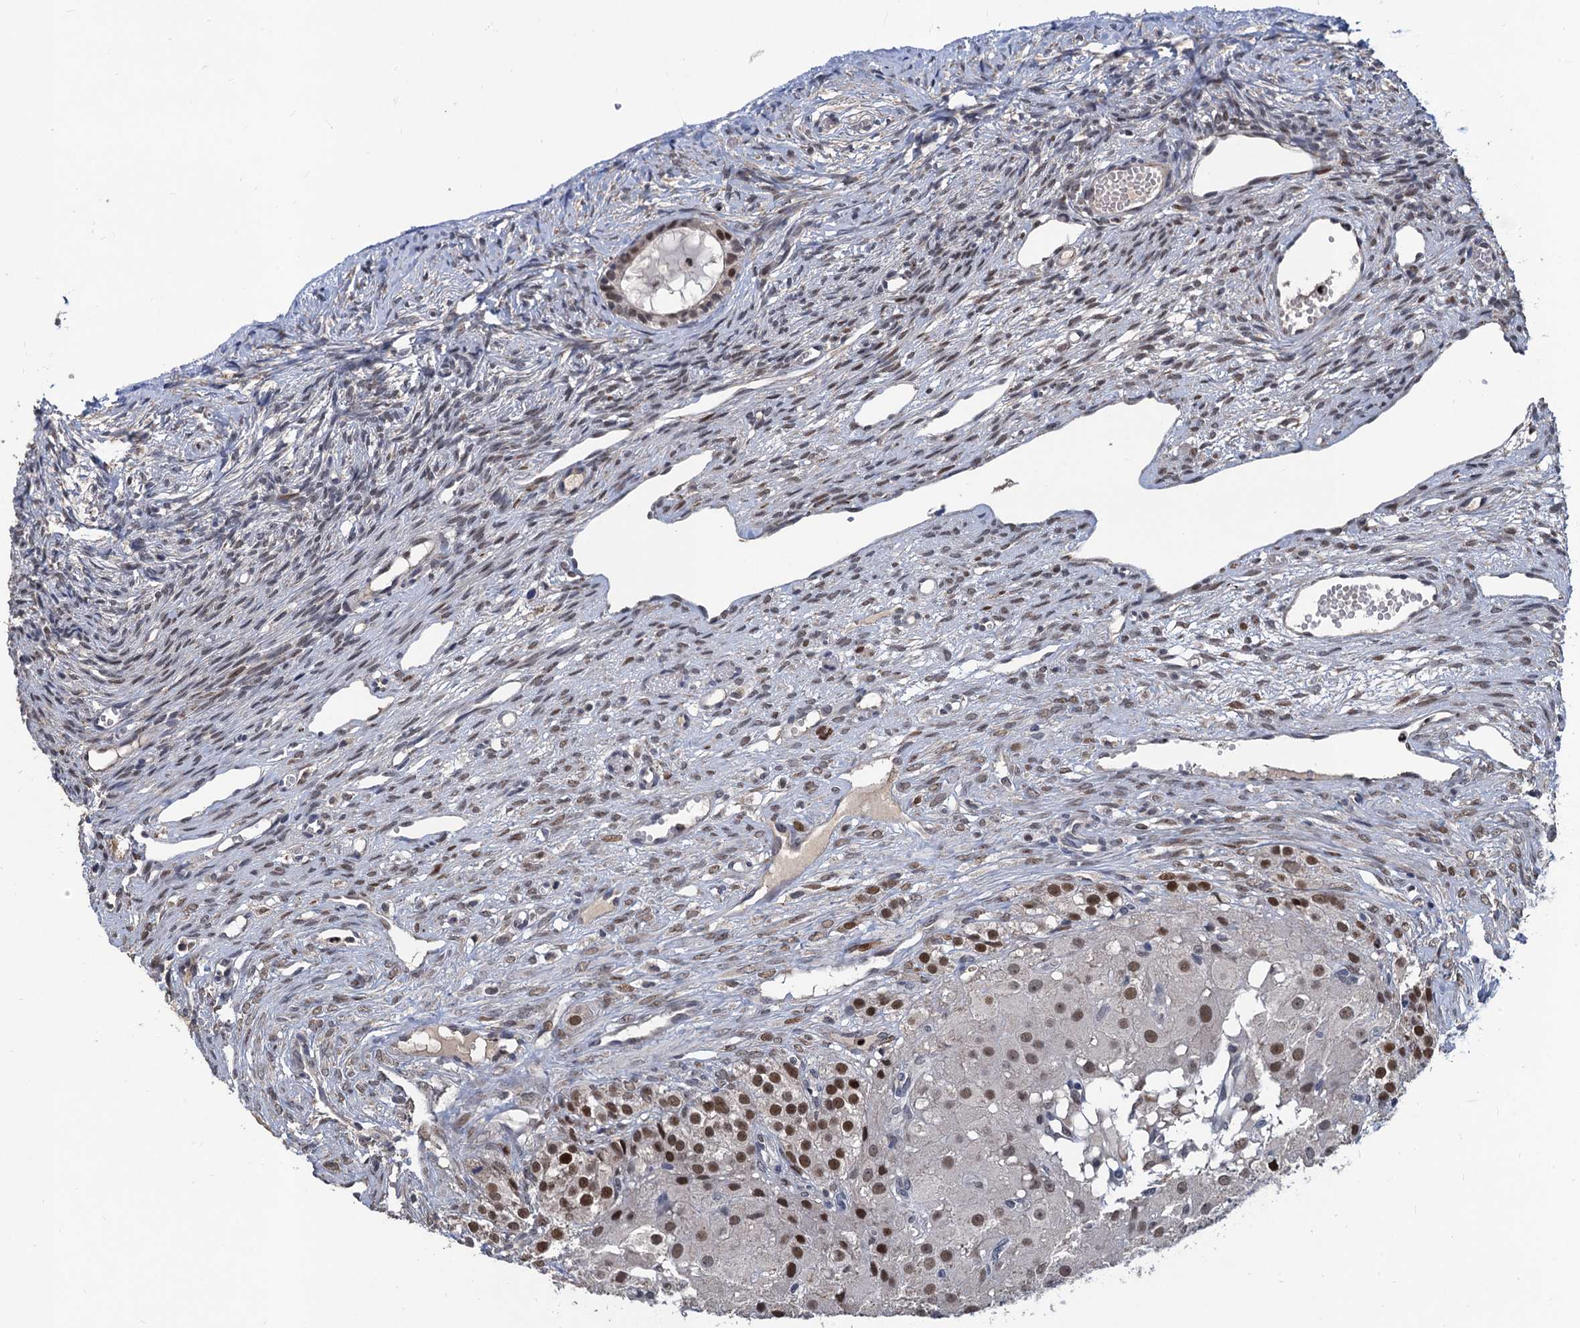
{"staining": {"intensity": "moderate", "quantity": "25%-75%", "location": "nuclear"}, "tissue": "ovary", "cell_type": "Follicle cells", "image_type": "normal", "snomed": [{"axis": "morphology", "description": "Normal tissue, NOS"}, {"axis": "topography", "description": "Ovary"}], "caption": "Brown immunohistochemical staining in benign ovary shows moderate nuclear staining in approximately 25%-75% of follicle cells.", "gene": "TSEN34", "patient": {"sex": "female", "age": 51}}